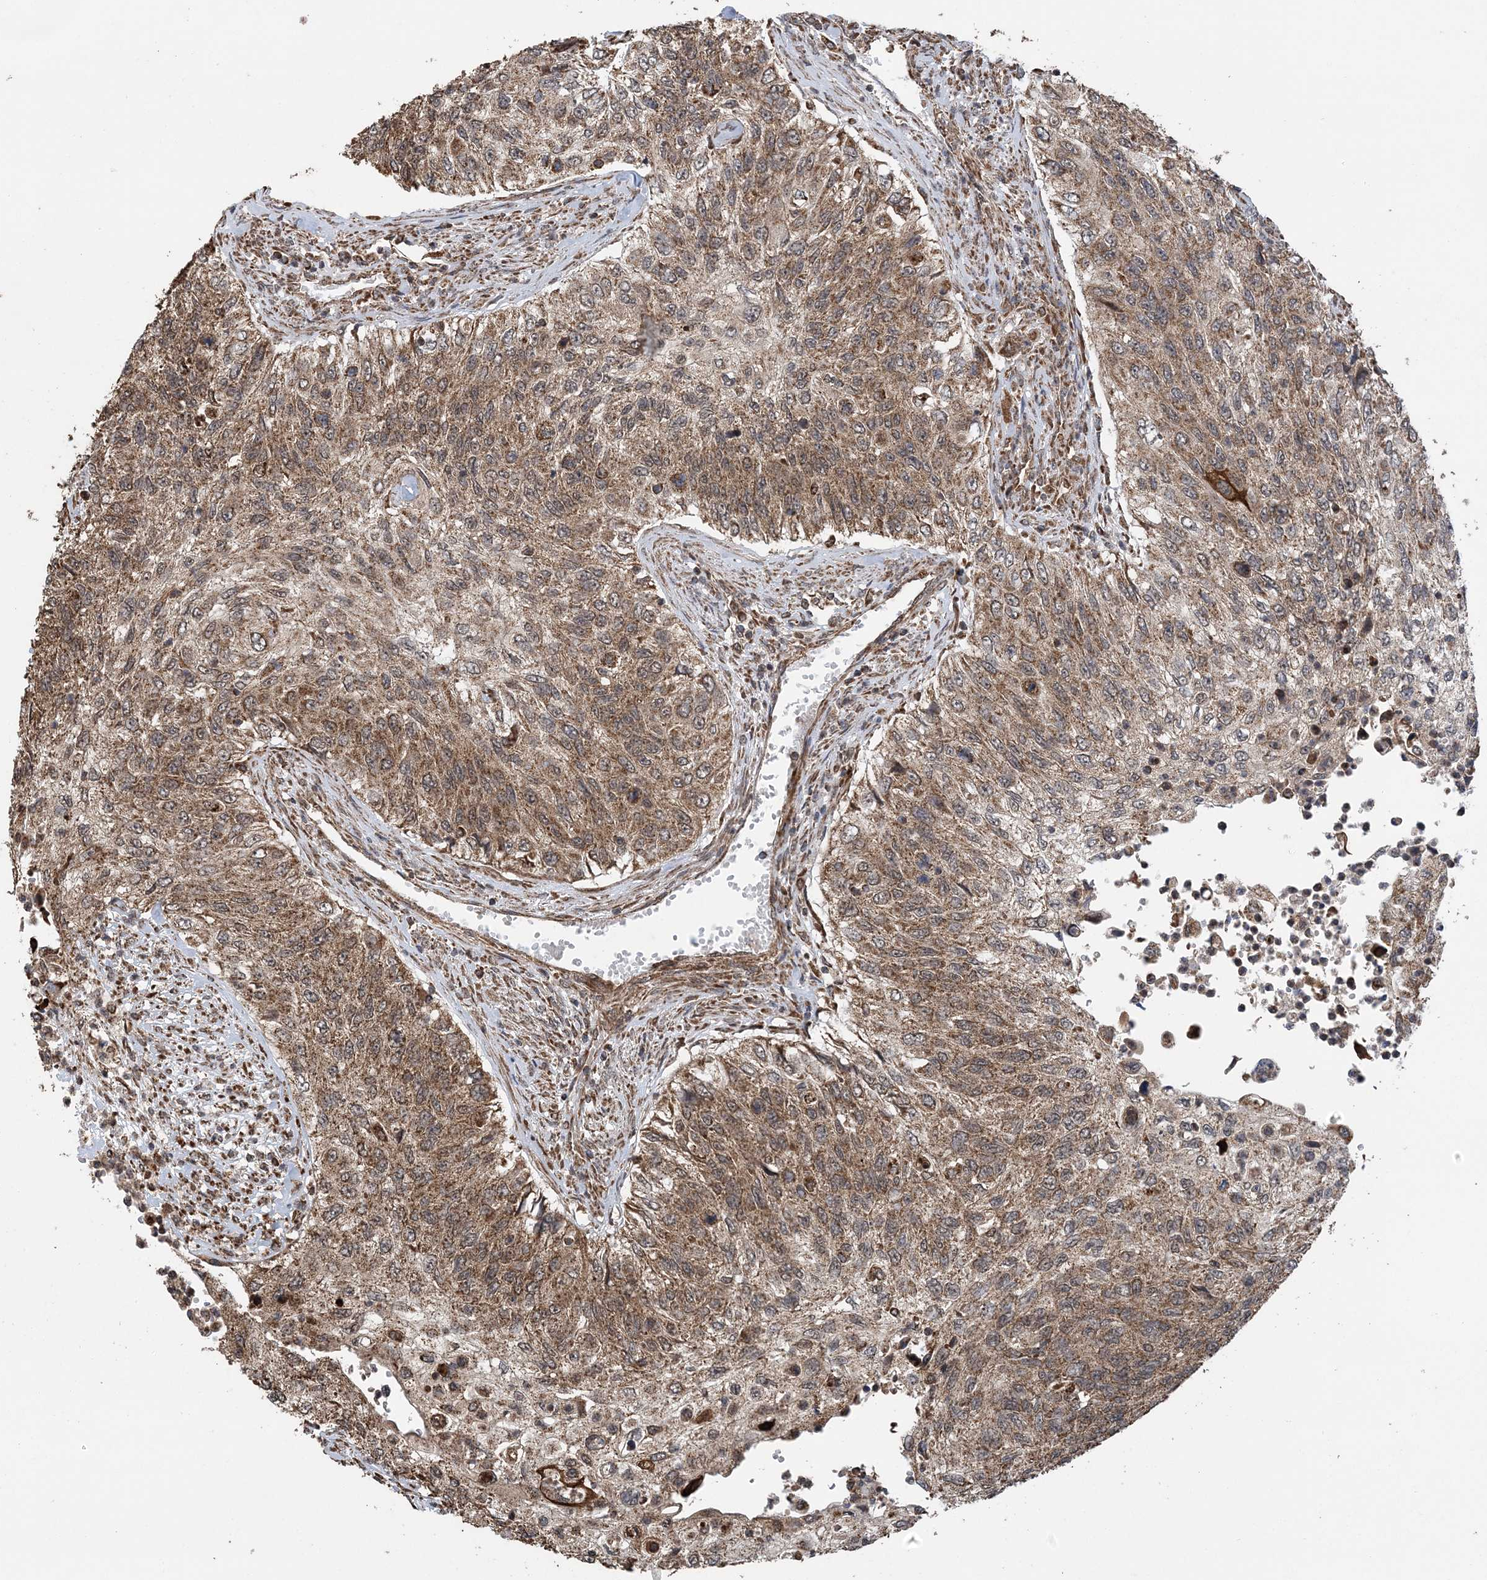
{"staining": {"intensity": "moderate", "quantity": ">75%", "location": "cytoplasmic/membranous"}, "tissue": "urothelial cancer", "cell_type": "Tumor cells", "image_type": "cancer", "snomed": [{"axis": "morphology", "description": "Urothelial carcinoma, High grade"}, {"axis": "topography", "description": "Urinary bladder"}], "caption": "Urothelial cancer stained with DAB immunohistochemistry shows medium levels of moderate cytoplasmic/membranous positivity in about >75% of tumor cells.", "gene": "PCBP1", "patient": {"sex": "female", "age": 60}}